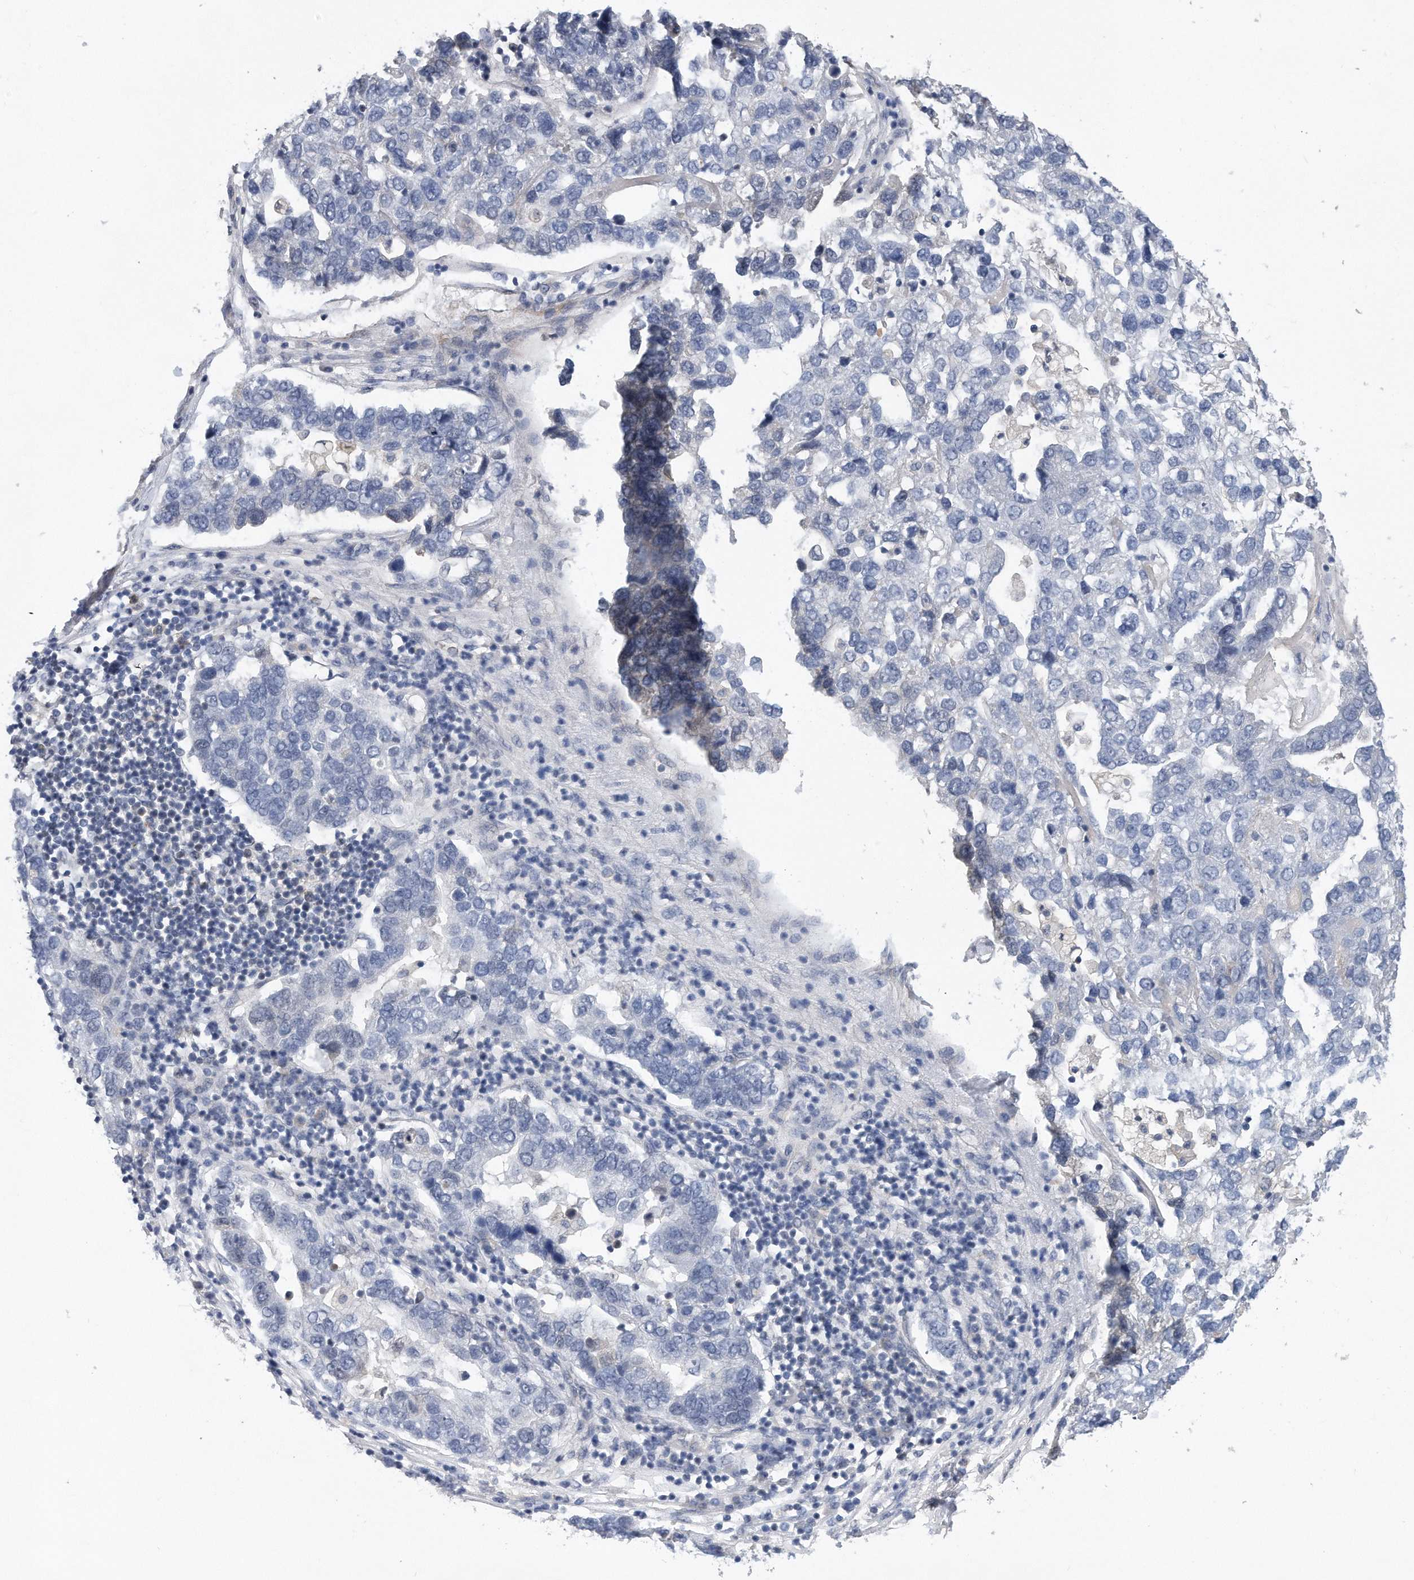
{"staining": {"intensity": "negative", "quantity": "none", "location": "none"}, "tissue": "pancreatic cancer", "cell_type": "Tumor cells", "image_type": "cancer", "snomed": [{"axis": "morphology", "description": "Adenocarcinoma, NOS"}, {"axis": "topography", "description": "Pancreas"}], "caption": "Immunohistochemical staining of pancreatic cancer shows no significant expression in tumor cells.", "gene": "TP53INP1", "patient": {"sex": "female", "age": 61}}